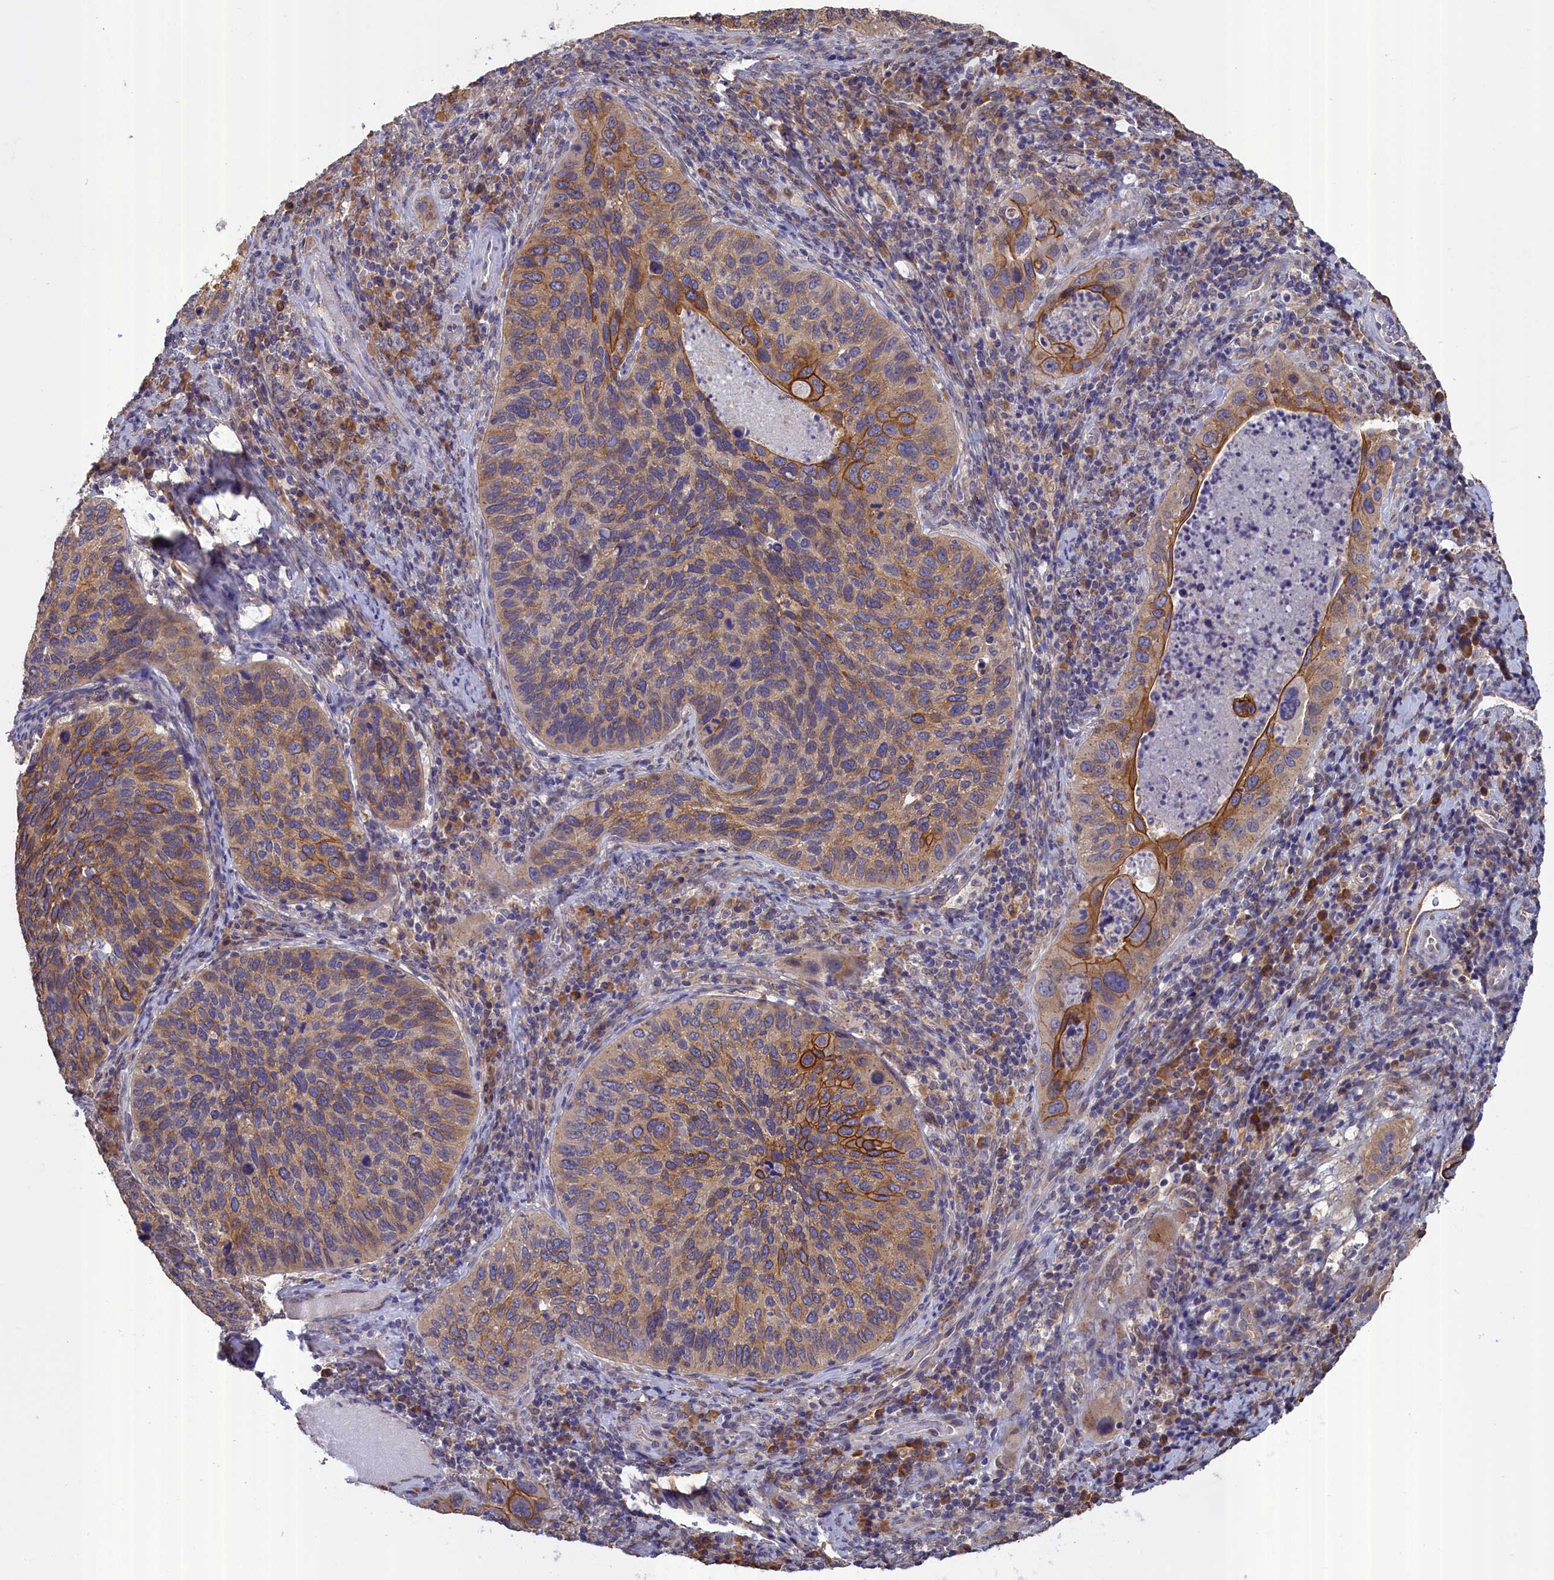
{"staining": {"intensity": "strong", "quantity": "<25%", "location": "cytoplasmic/membranous"}, "tissue": "cervical cancer", "cell_type": "Tumor cells", "image_type": "cancer", "snomed": [{"axis": "morphology", "description": "Squamous cell carcinoma, NOS"}, {"axis": "topography", "description": "Cervix"}], "caption": "IHC staining of cervical squamous cell carcinoma, which exhibits medium levels of strong cytoplasmic/membranous staining in about <25% of tumor cells indicating strong cytoplasmic/membranous protein positivity. The staining was performed using DAB (brown) for protein detection and nuclei were counterstained in hematoxylin (blue).", "gene": "COL19A1", "patient": {"sex": "female", "age": 38}}